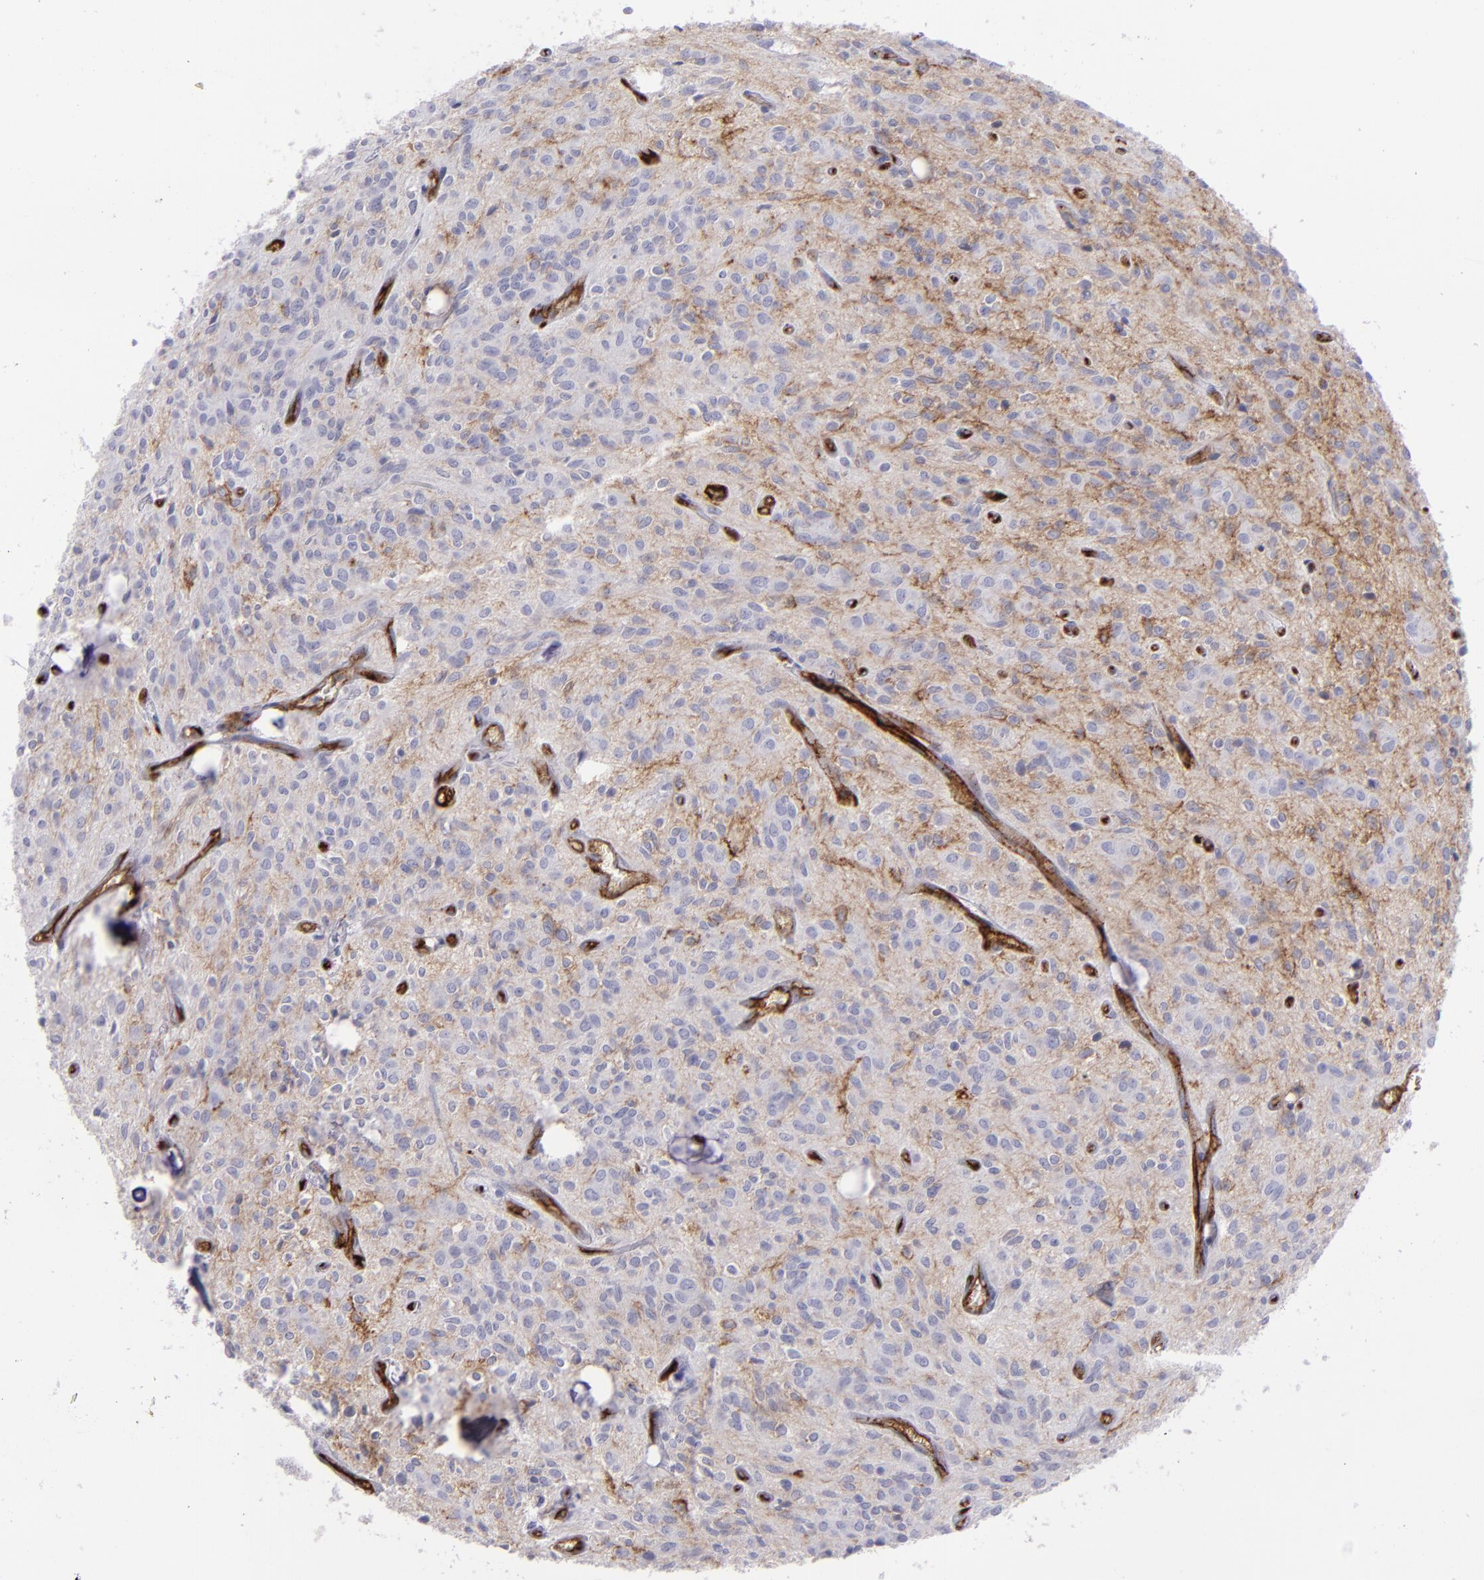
{"staining": {"intensity": "weak", "quantity": "25%-75%", "location": "cytoplasmic/membranous"}, "tissue": "glioma", "cell_type": "Tumor cells", "image_type": "cancer", "snomed": [{"axis": "morphology", "description": "Glioma, malignant, Low grade"}, {"axis": "topography", "description": "Brain"}], "caption": "This is a photomicrograph of immunohistochemistry (IHC) staining of malignant glioma (low-grade), which shows weak staining in the cytoplasmic/membranous of tumor cells.", "gene": "ACE", "patient": {"sex": "female", "age": 15}}